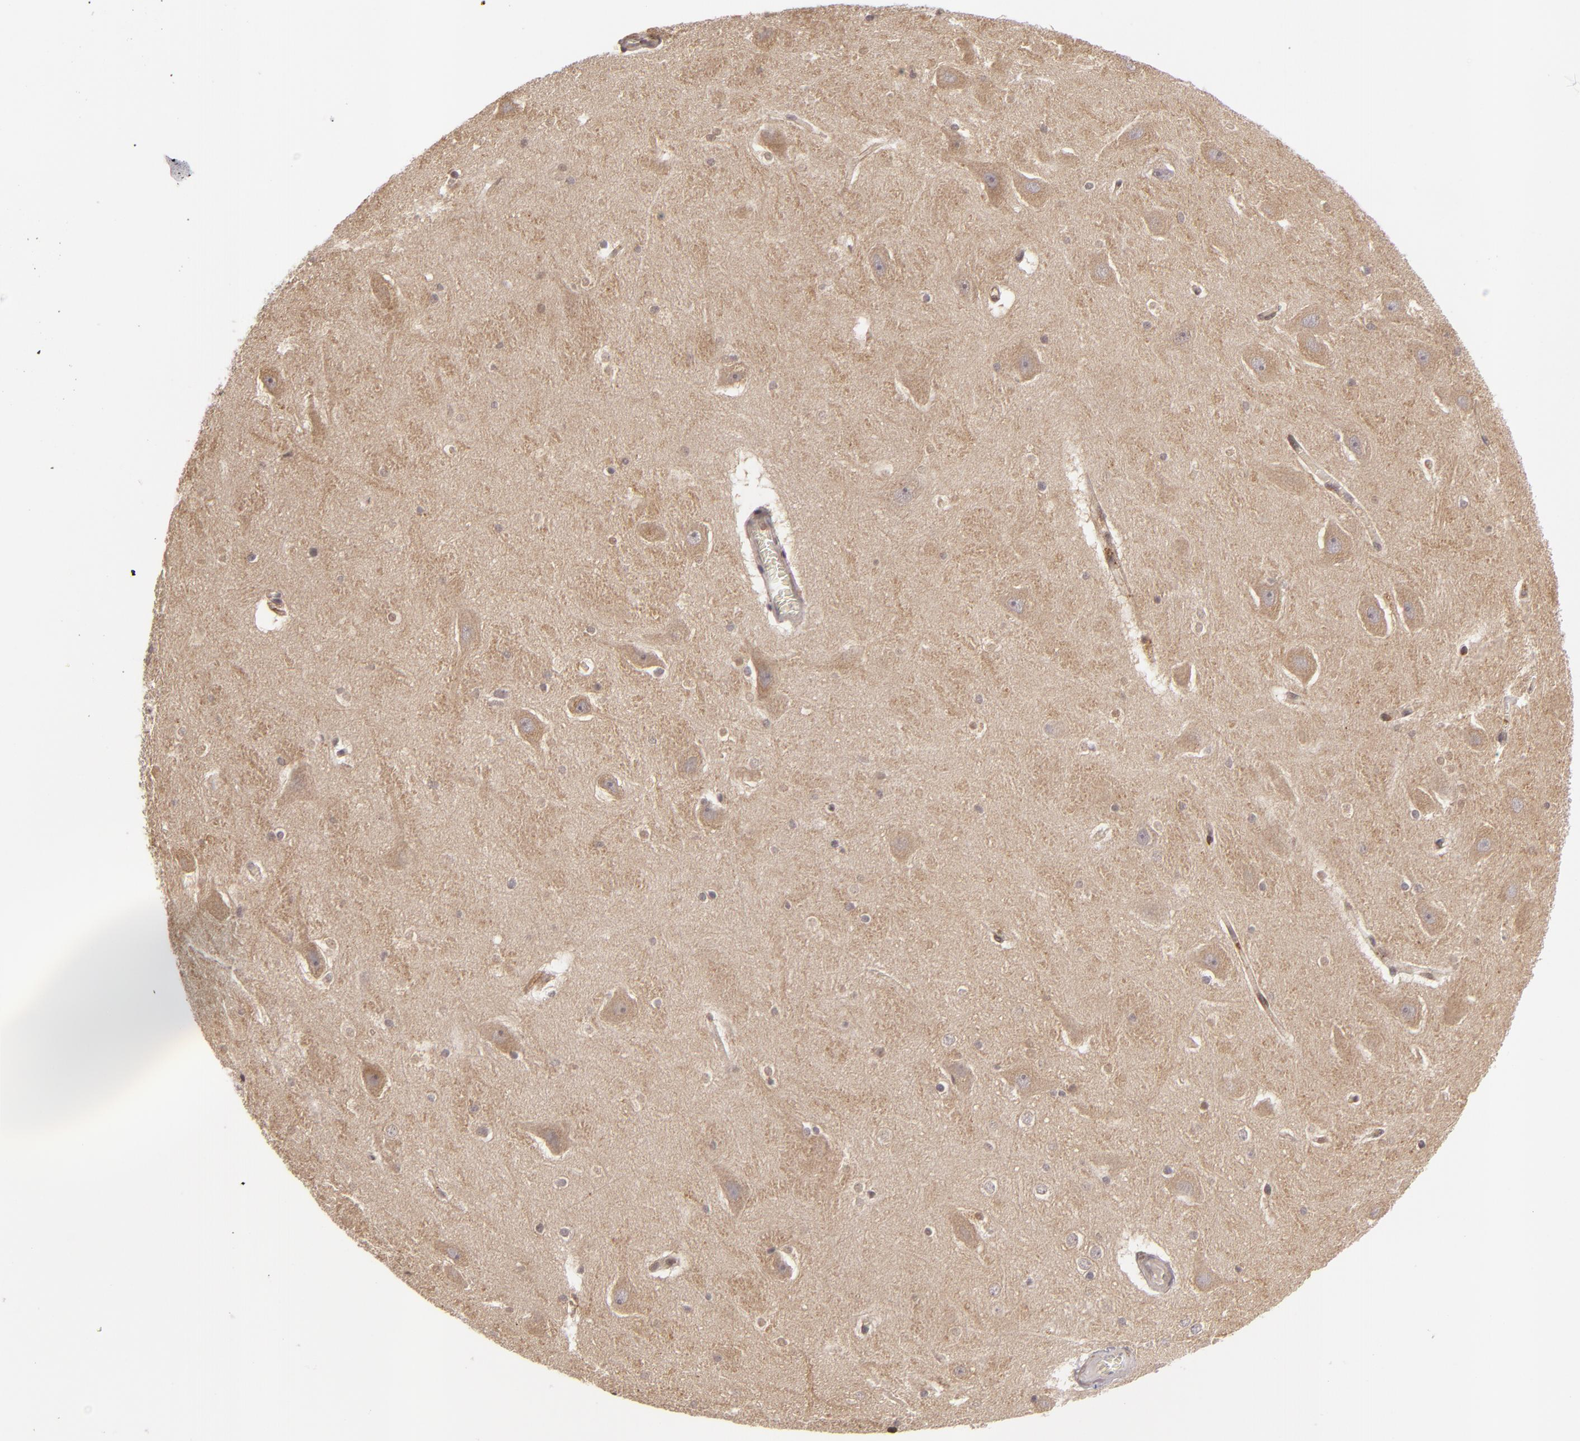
{"staining": {"intensity": "weak", "quantity": ">75%", "location": "cytoplasmic/membranous"}, "tissue": "hippocampus", "cell_type": "Glial cells", "image_type": "normal", "snomed": [{"axis": "morphology", "description": "Normal tissue, NOS"}, {"axis": "topography", "description": "Hippocampus"}], "caption": "Immunohistochemical staining of normal hippocampus exhibits weak cytoplasmic/membranous protein staining in approximately >75% of glial cells. (DAB (3,3'-diaminobenzidine) IHC, brown staining for protein, blue staining for nuclei).", "gene": "ZBTB33", "patient": {"sex": "male", "age": 45}}